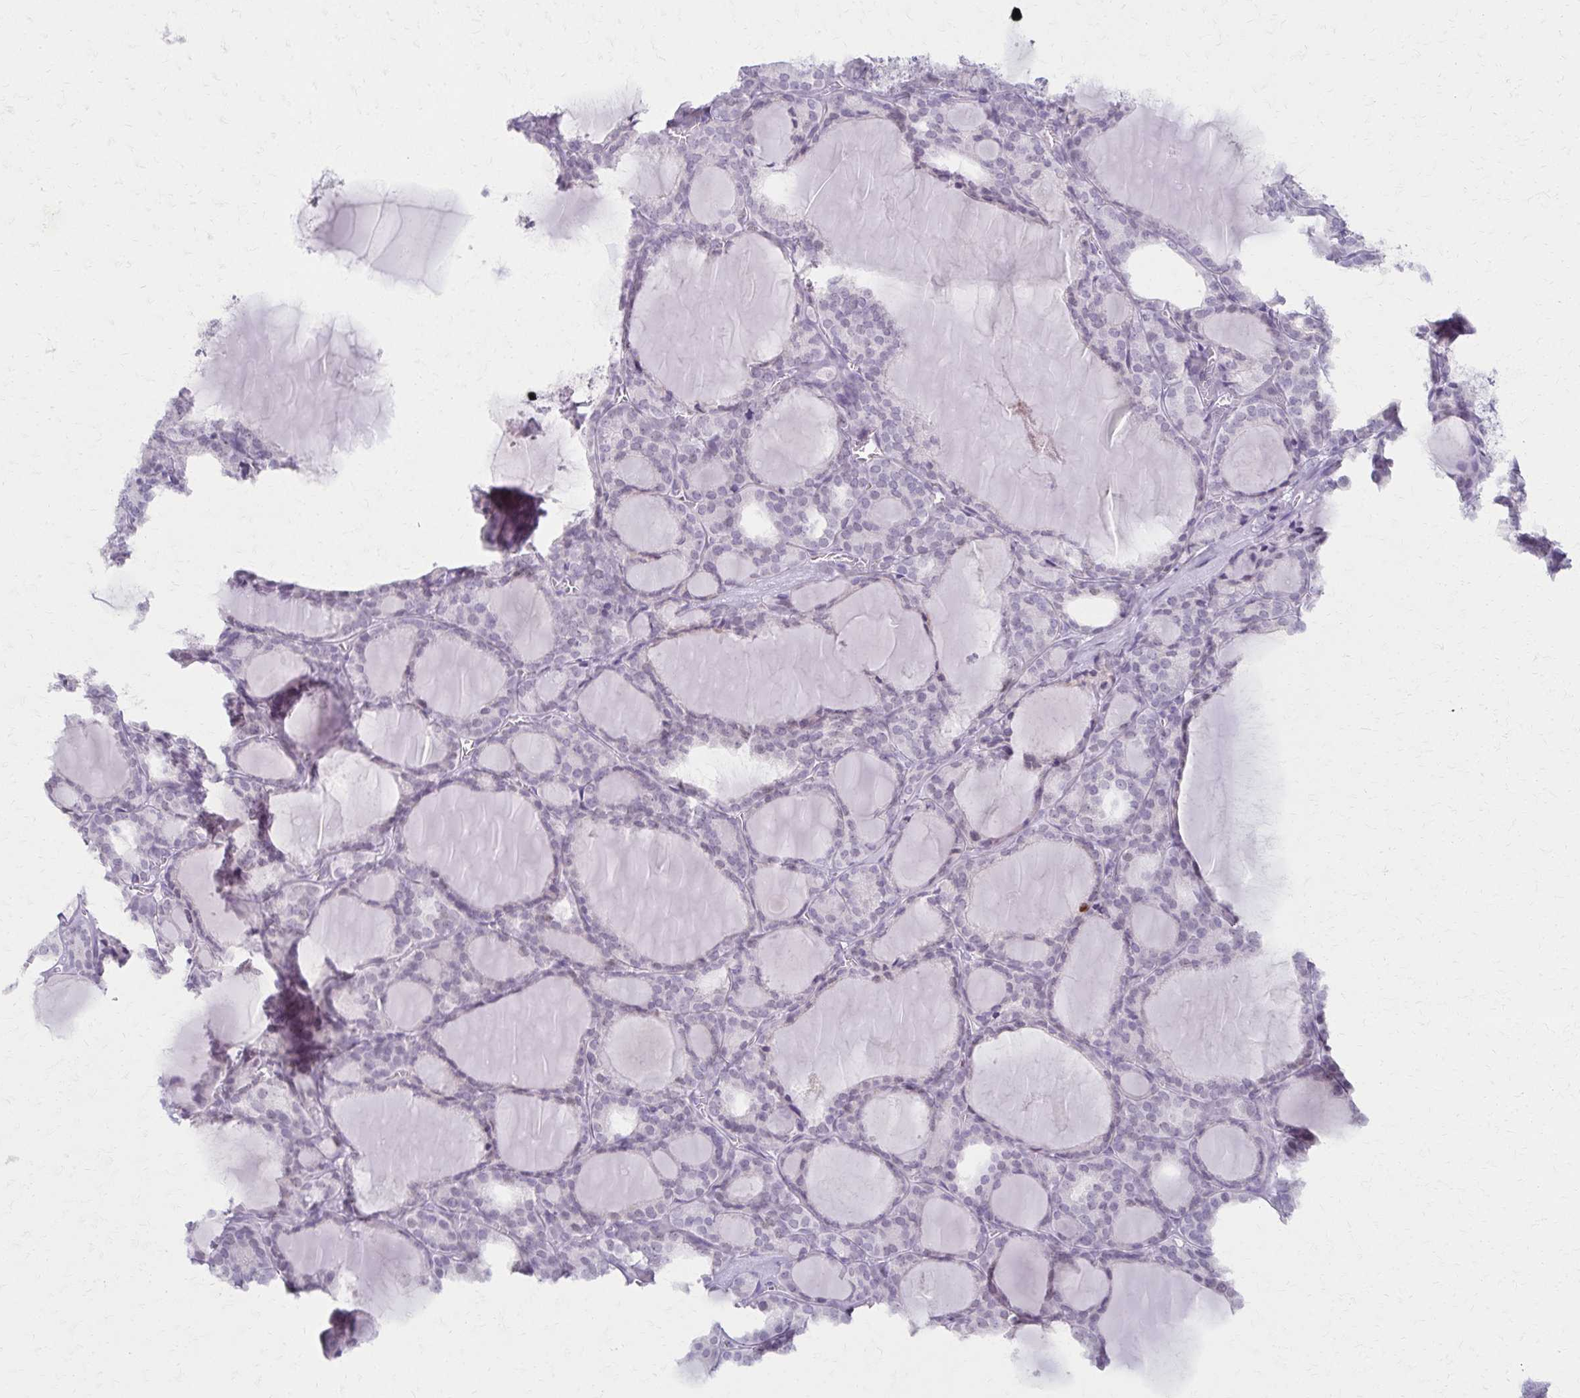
{"staining": {"intensity": "negative", "quantity": "none", "location": "none"}, "tissue": "thyroid cancer", "cell_type": "Tumor cells", "image_type": "cancer", "snomed": [{"axis": "morphology", "description": "Follicular adenoma carcinoma, NOS"}, {"axis": "topography", "description": "Thyroid gland"}], "caption": "Immunohistochemistry photomicrograph of human thyroid follicular adenoma carcinoma stained for a protein (brown), which reveals no expression in tumor cells. (Stains: DAB (3,3'-diaminobenzidine) immunohistochemistry (IHC) with hematoxylin counter stain, Microscopy: brightfield microscopy at high magnification).", "gene": "MORC4", "patient": {"sex": "male", "age": 74}}